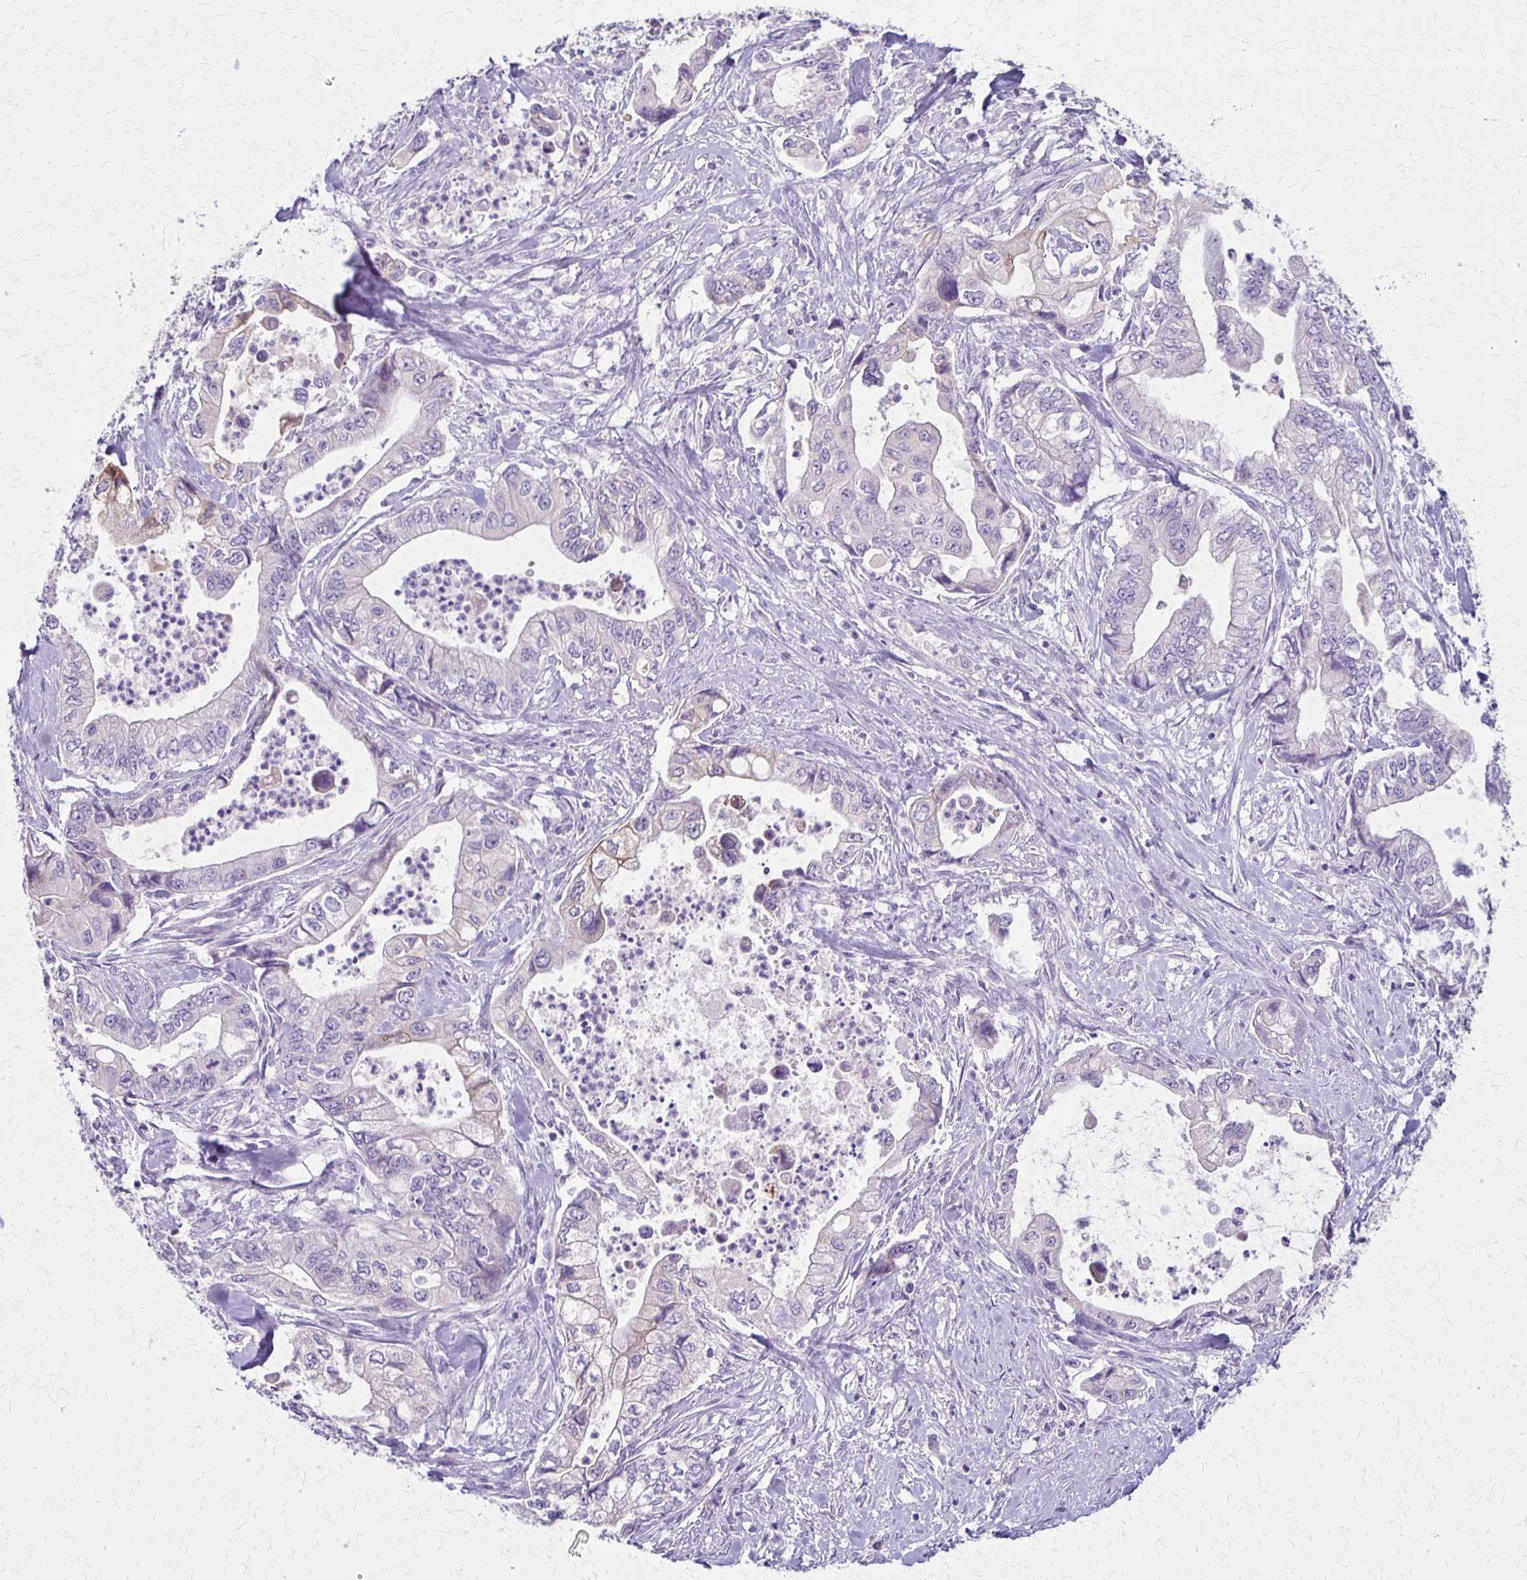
{"staining": {"intensity": "negative", "quantity": "none", "location": "none"}, "tissue": "stomach cancer", "cell_type": "Tumor cells", "image_type": "cancer", "snomed": [{"axis": "morphology", "description": "Adenocarcinoma, NOS"}, {"axis": "topography", "description": "Pancreas"}, {"axis": "topography", "description": "Stomach, upper"}], "caption": "Photomicrograph shows no protein expression in tumor cells of stomach cancer (adenocarcinoma) tissue.", "gene": "SLC35E2B", "patient": {"sex": "male", "age": 77}}